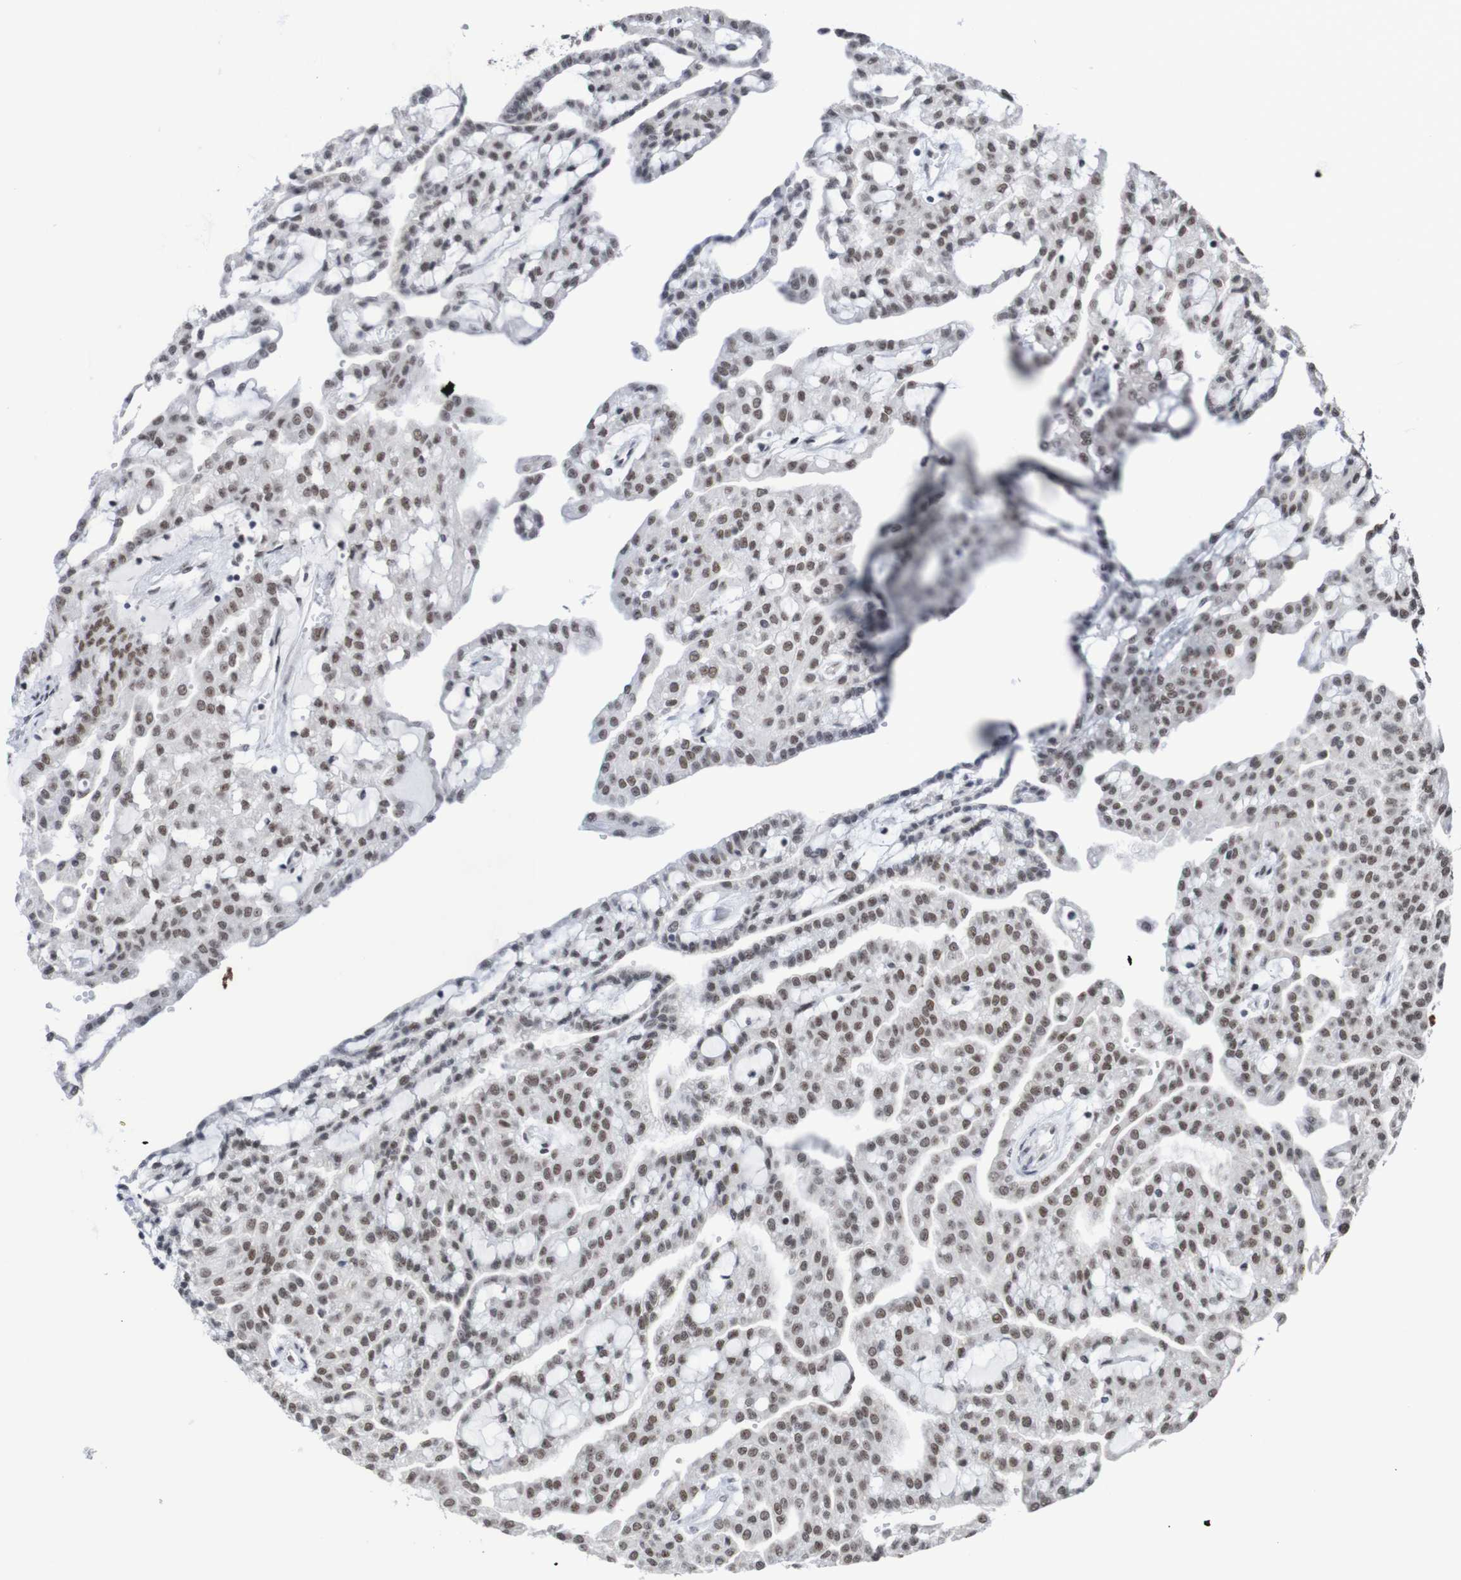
{"staining": {"intensity": "weak", "quantity": ">75%", "location": "nuclear"}, "tissue": "renal cancer", "cell_type": "Tumor cells", "image_type": "cancer", "snomed": [{"axis": "morphology", "description": "Adenocarcinoma, NOS"}, {"axis": "topography", "description": "Kidney"}], "caption": "Immunohistochemistry (IHC) histopathology image of neoplastic tissue: adenocarcinoma (renal) stained using IHC demonstrates low levels of weak protein expression localized specifically in the nuclear of tumor cells, appearing as a nuclear brown color.", "gene": "CDC5L", "patient": {"sex": "male", "age": 63}}